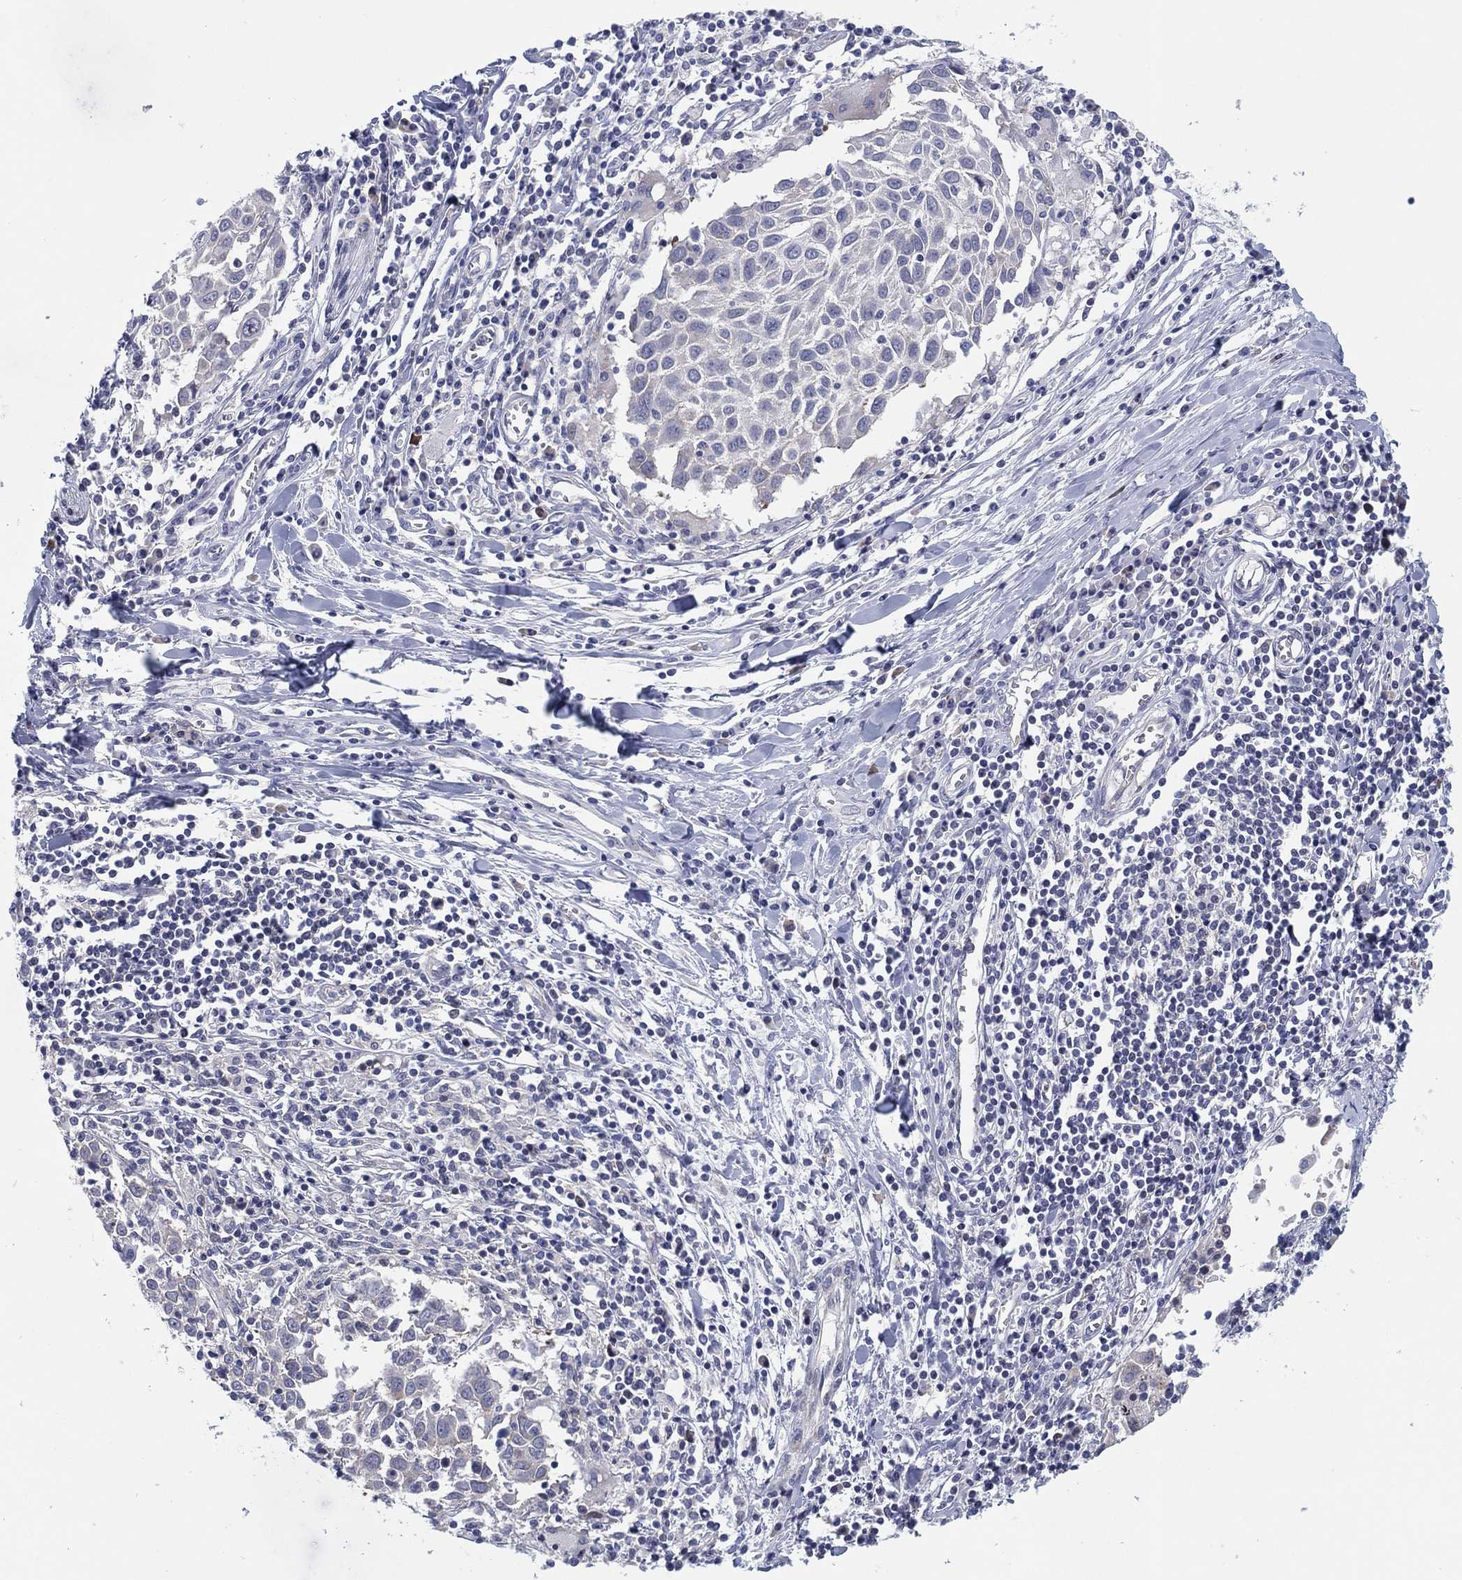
{"staining": {"intensity": "negative", "quantity": "none", "location": "none"}, "tissue": "lung cancer", "cell_type": "Tumor cells", "image_type": "cancer", "snomed": [{"axis": "morphology", "description": "Squamous cell carcinoma, NOS"}, {"axis": "topography", "description": "Lung"}], "caption": "Lung cancer (squamous cell carcinoma) stained for a protein using immunohistochemistry (IHC) demonstrates no staining tumor cells.", "gene": "HEATR4", "patient": {"sex": "male", "age": 57}}